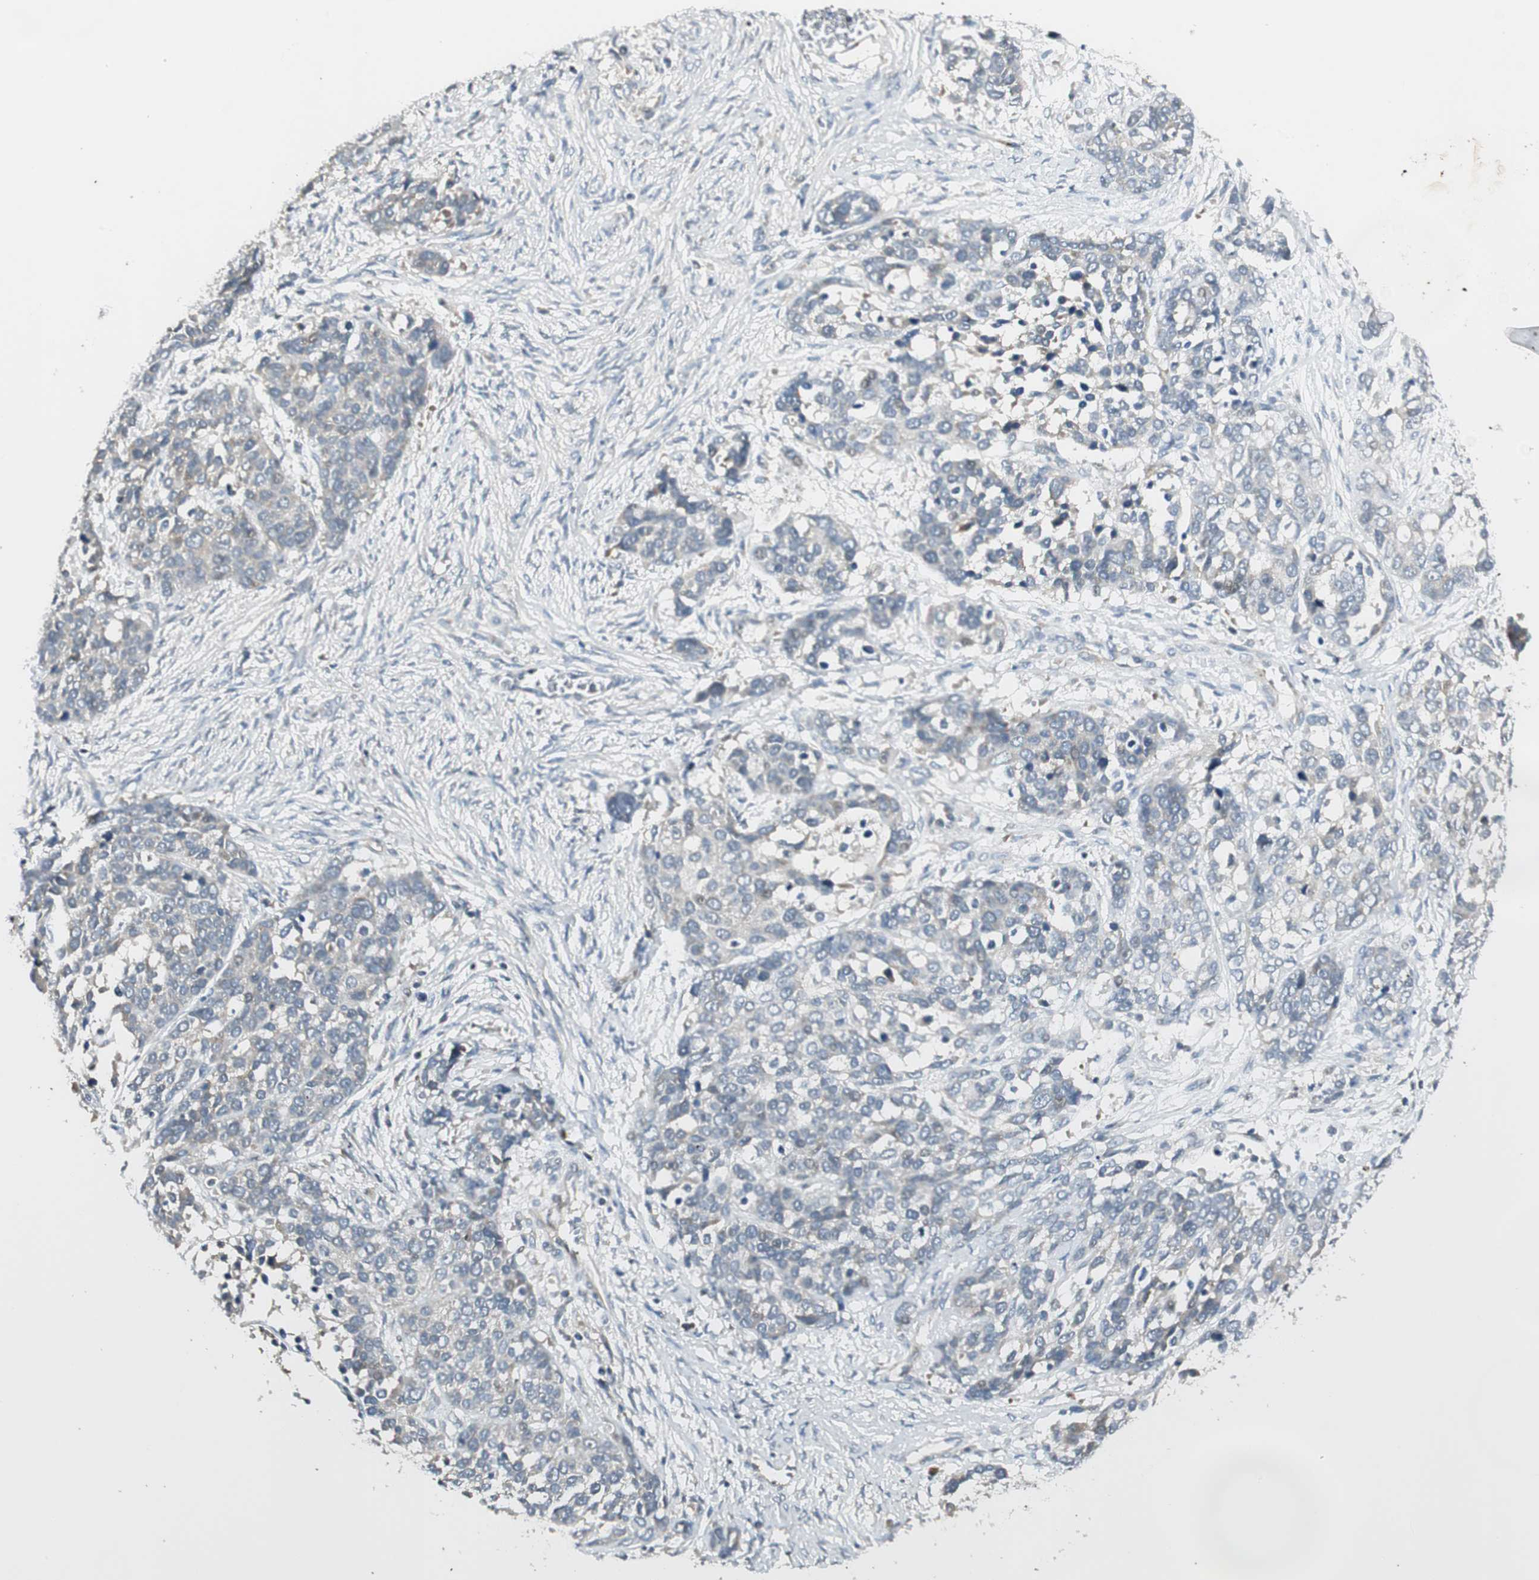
{"staining": {"intensity": "negative", "quantity": "none", "location": "none"}, "tissue": "ovarian cancer", "cell_type": "Tumor cells", "image_type": "cancer", "snomed": [{"axis": "morphology", "description": "Cystadenocarcinoma, serous, NOS"}, {"axis": "topography", "description": "Ovary"}], "caption": "Serous cystadenocarcinoma (ovarian) was stained to show a protein in brown. There is no significant expression in tumor cells. (Stains: DAB (3,3'-diaminobenzidine) immunohistochemistry (IHC) with hematoxylin counter stain, Microscopy: brightfield microscopy at high magnification).", "gene": "PCDHB15", "patient": {"sex": "female", "age": 44}}